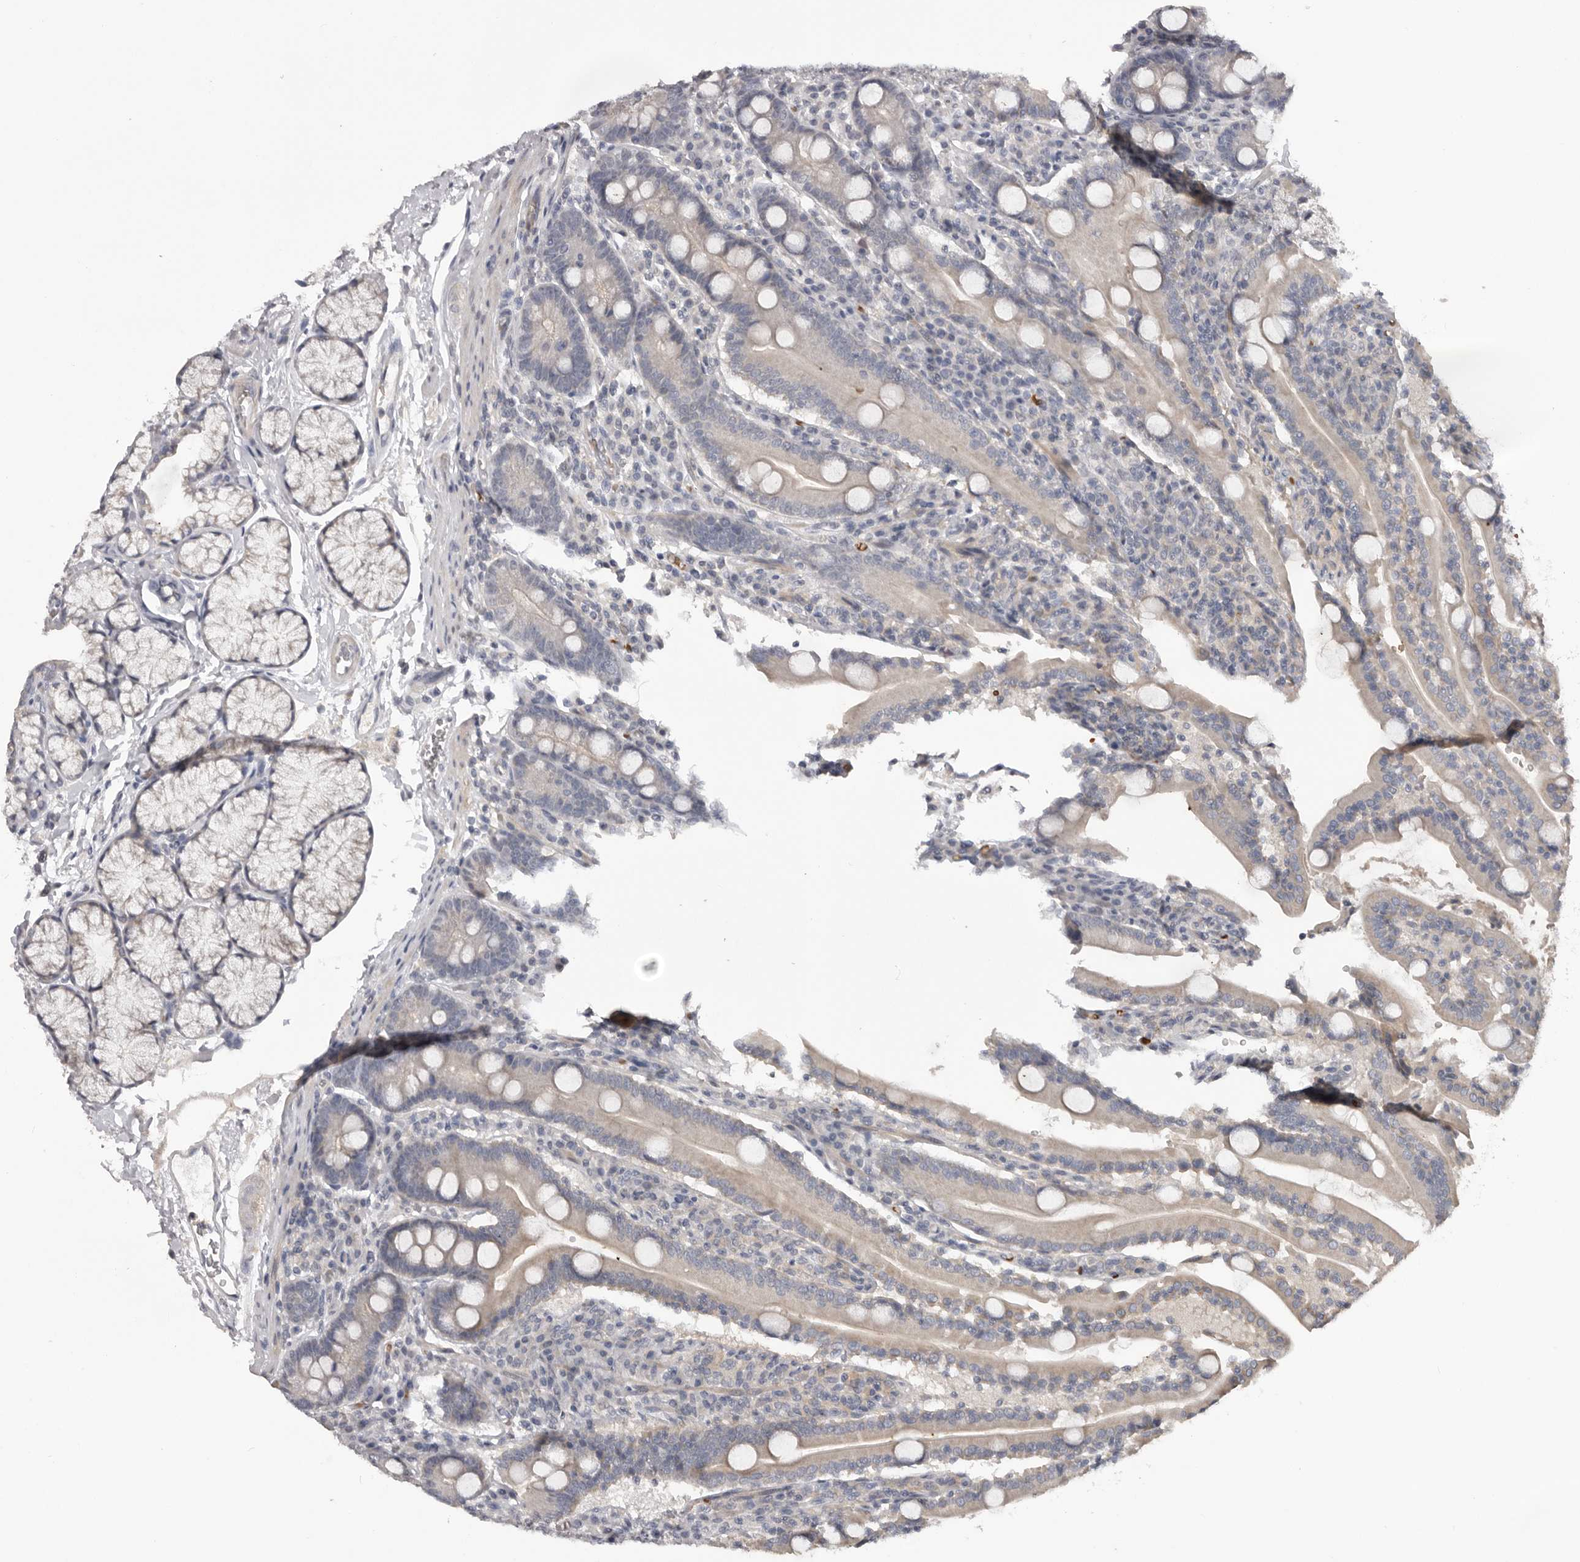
{"staining": {"intensity": "weak", "quantity": "<25%", "location": "cytoplasmic/membranous"}, "tissue": "duodenum", "cell_type": "Glandular cells", "image_type": "normal", "snomed": [{"axis": "morphology", "description": "Normal tissue, NOS"}, {"axis": "topography", "description": "Duodenum"}], "caption": "Glandular cells are negative for brown protein staining in normal duodenum. The staining was performed using DAB (3,3'-diaminobenzidine) to visualize the protein expression in brown, while the nuclei were stained in blue with hematoxylin (Magnification: 20x).", "gene": "TNR", "patient": {"sex": "male", "age": 35}}